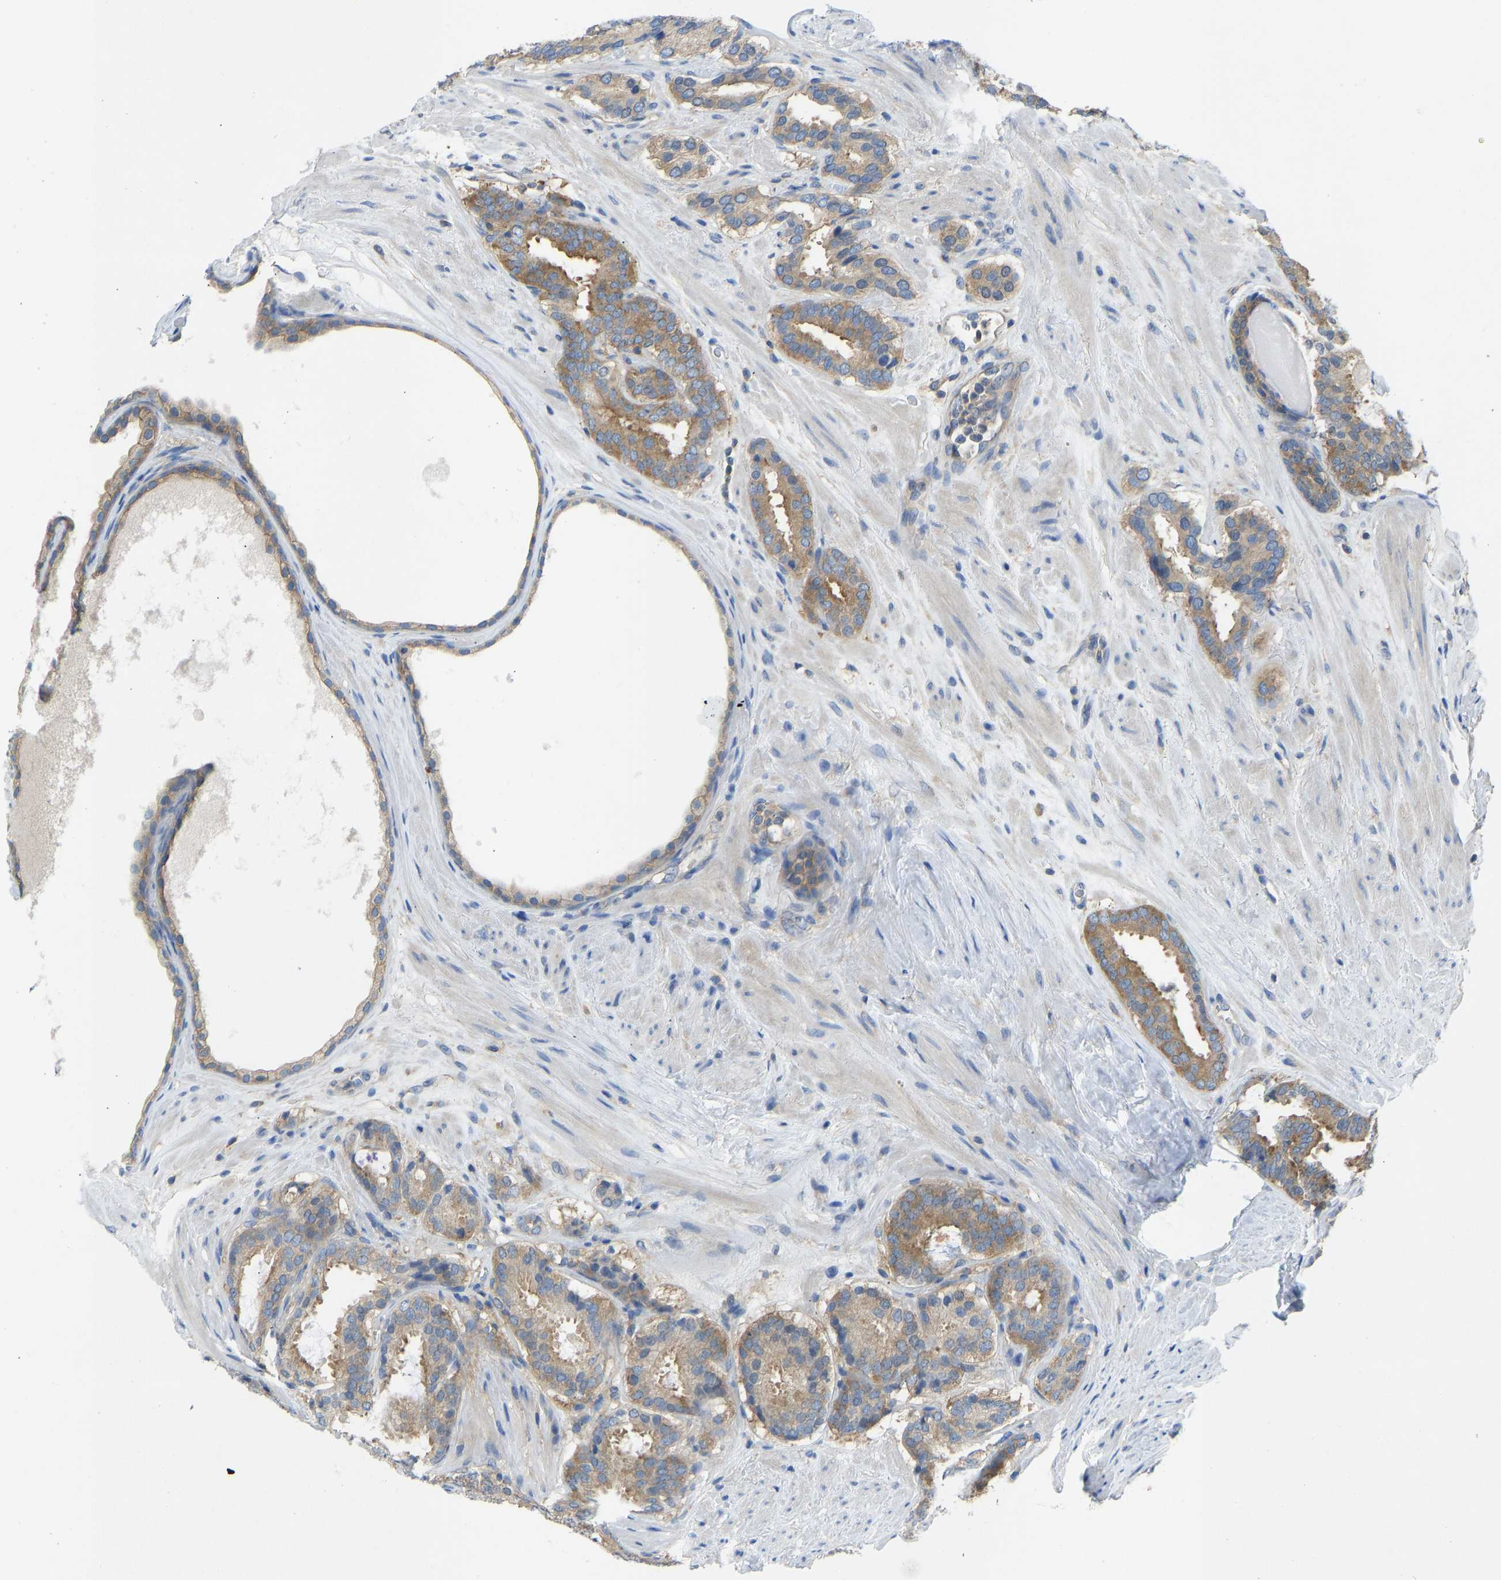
{"staining": {"intensity": "moderate", "quantity": ">75%", "location": "cytoplasmic/membranous"}, "tissue": "prostate cancer", "cell_type": "Tumor cells", "image_type": "cancer", "snomed": [{"axis": "morphology", "description": "Adenocarcinoma, Low grade"}, {"axis": "topography", "description": "Prostate"}], "caption": "Protein staining reveals moderate cytoplasmic/membranous expression in approximately >75% of tumor cells in prostate cancer.", "gene": "PPP3CA", "patient": {"sex": "male", "age": 69}}